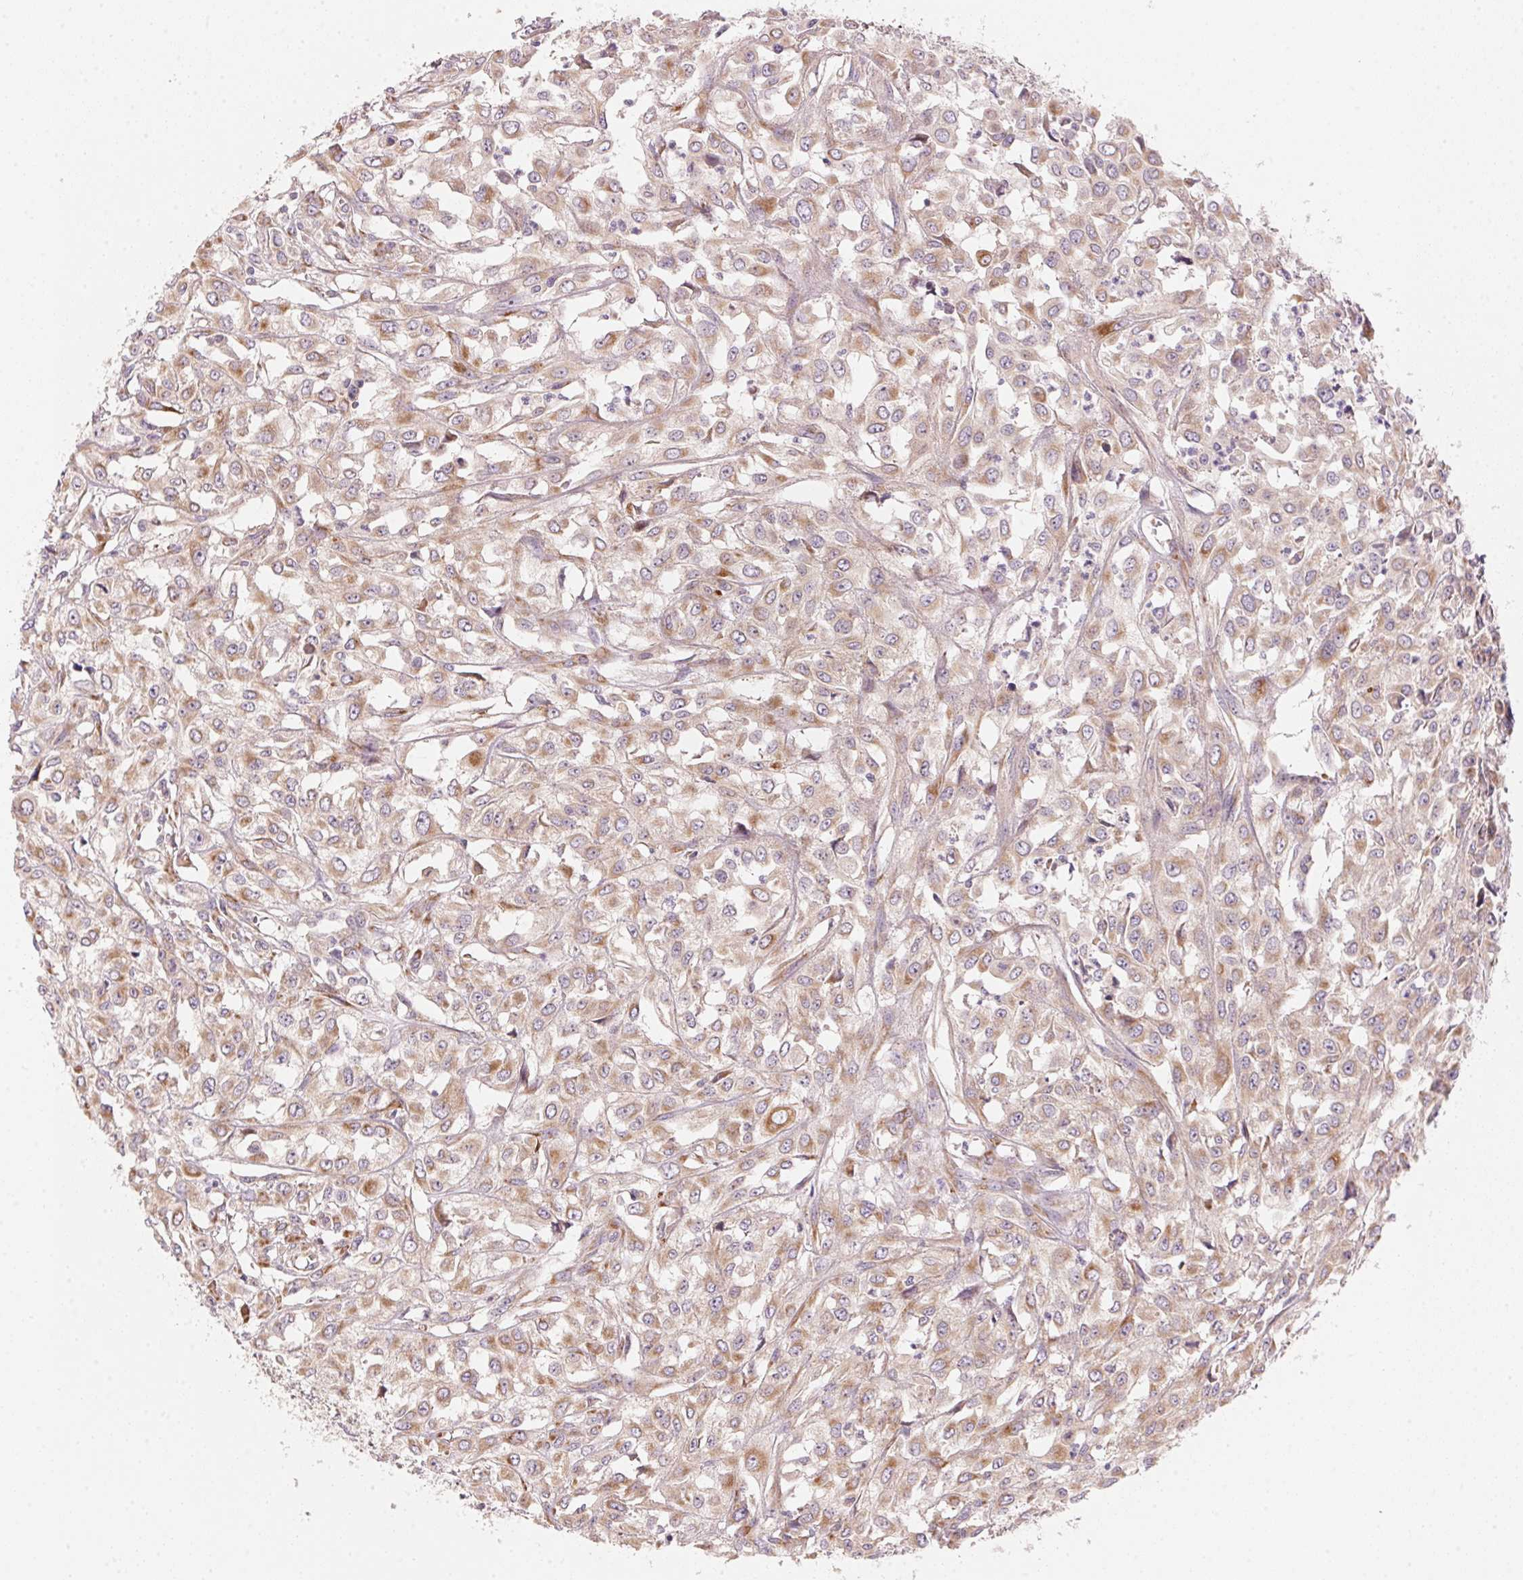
{"staining": {"intensity": "weak", "quantity": "25%-75%", "location": "cytoplasmic/membranous"}, "tissue": "urothelial cancer", "cell_type": "Tumor cells", "image_type": "cancer", "snomed": [{"axis": "morphology", "description": "Urothelial carcinoma, High grade"}, {"axis": "topography", "description": "Urinary bladder"}], "caption": "A brown stain shows weak cytoplasmic/membranous positivity of a protein in urothelial cancer tumor cells.", "gene": "BLOC1S2", "patient": {"sex": "male", "age": 67}}